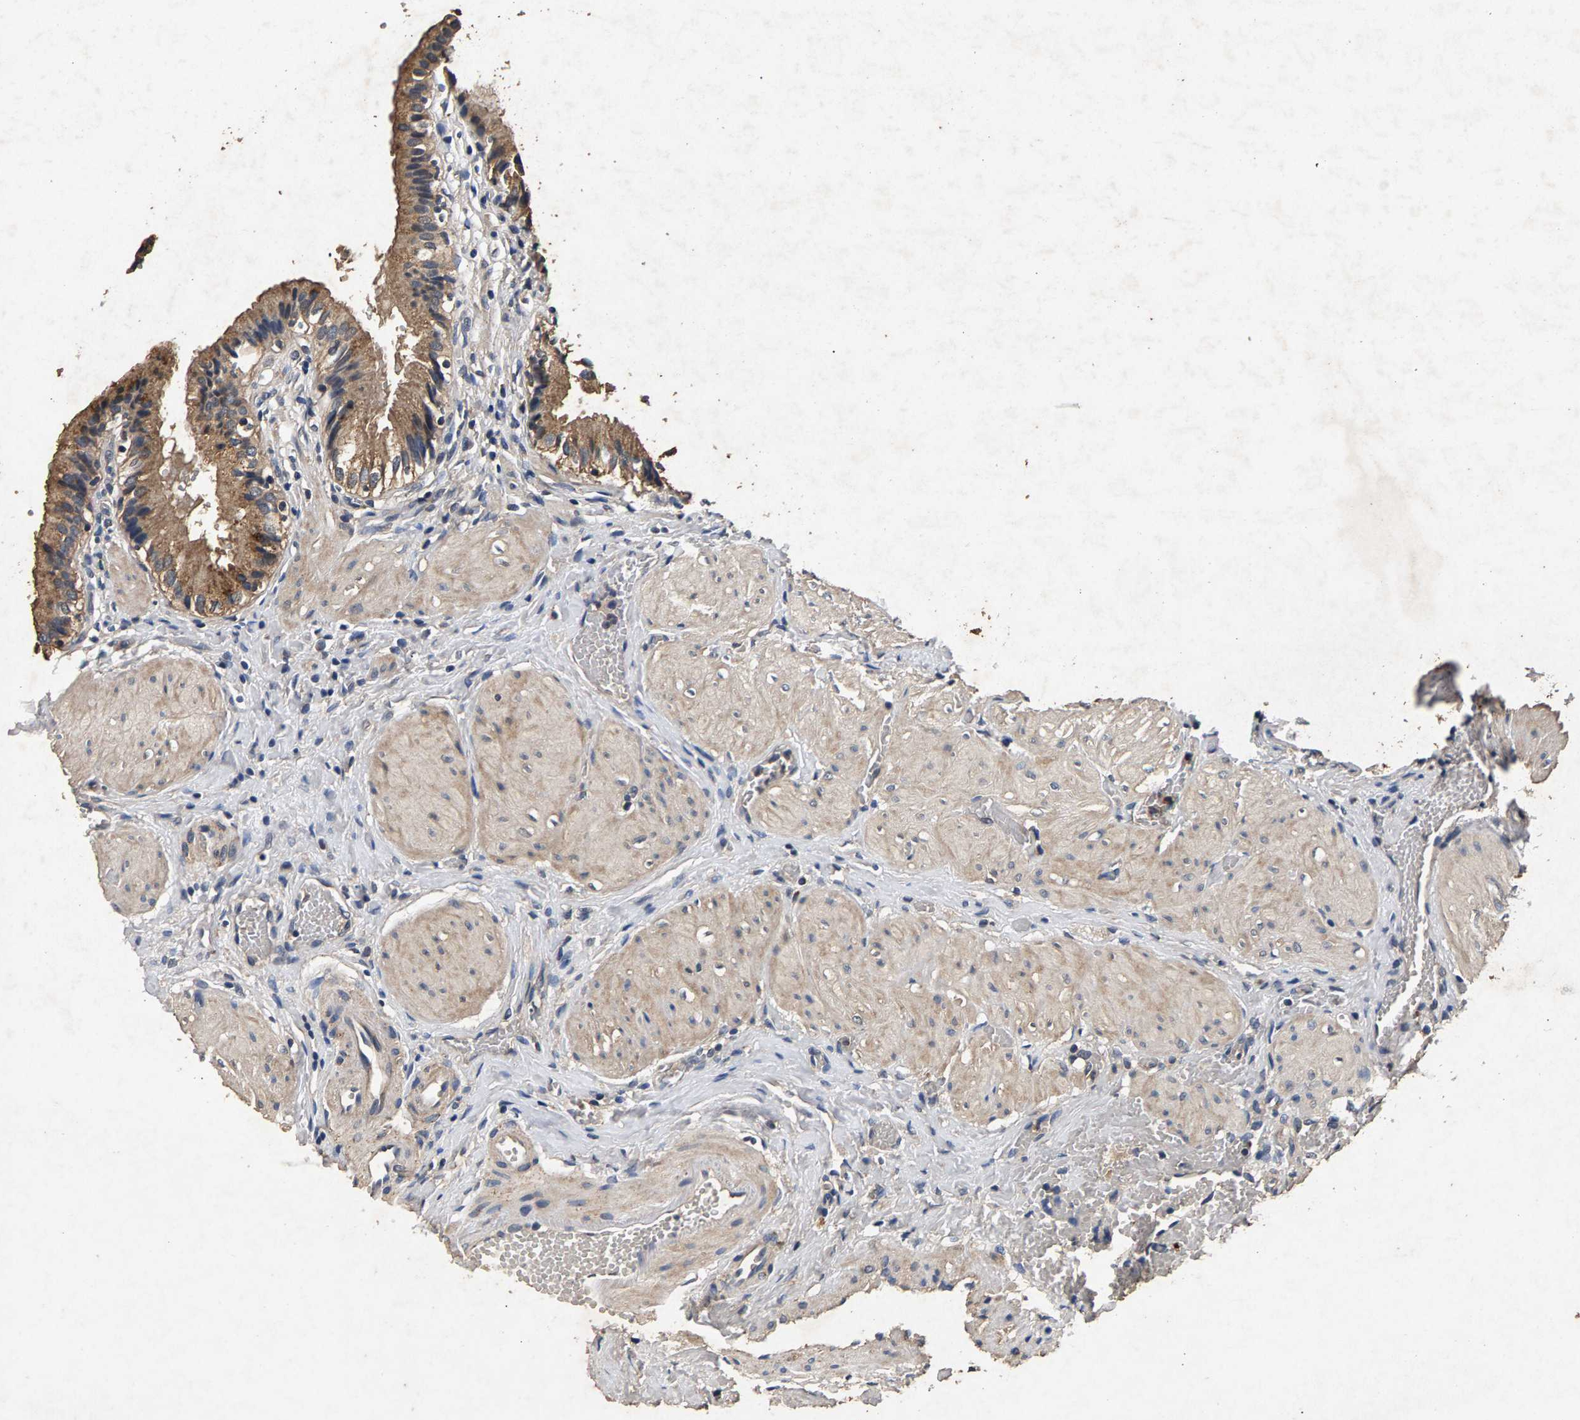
{"staining": {"intensity": "moderate", "quantity": ">75%", "location": "cytoplasmic/membranous"}, "tissue": "gallbladder", "cell_type": "Glandular cells", "image_type": "normal", "snomed": [{"axis": "morphology", "description": "Normal tissue, NOS"}, {"axis": "topography", "description": "Gallbladder"}], "caption": "Brown immunohistochemical staining in normal gallbladder exhibits moderate cytoplasmic/membranous staining in about >75% of glandular cells.", "gene": "PPP1CC", "patient": {"sex": "male", "age": 65}}